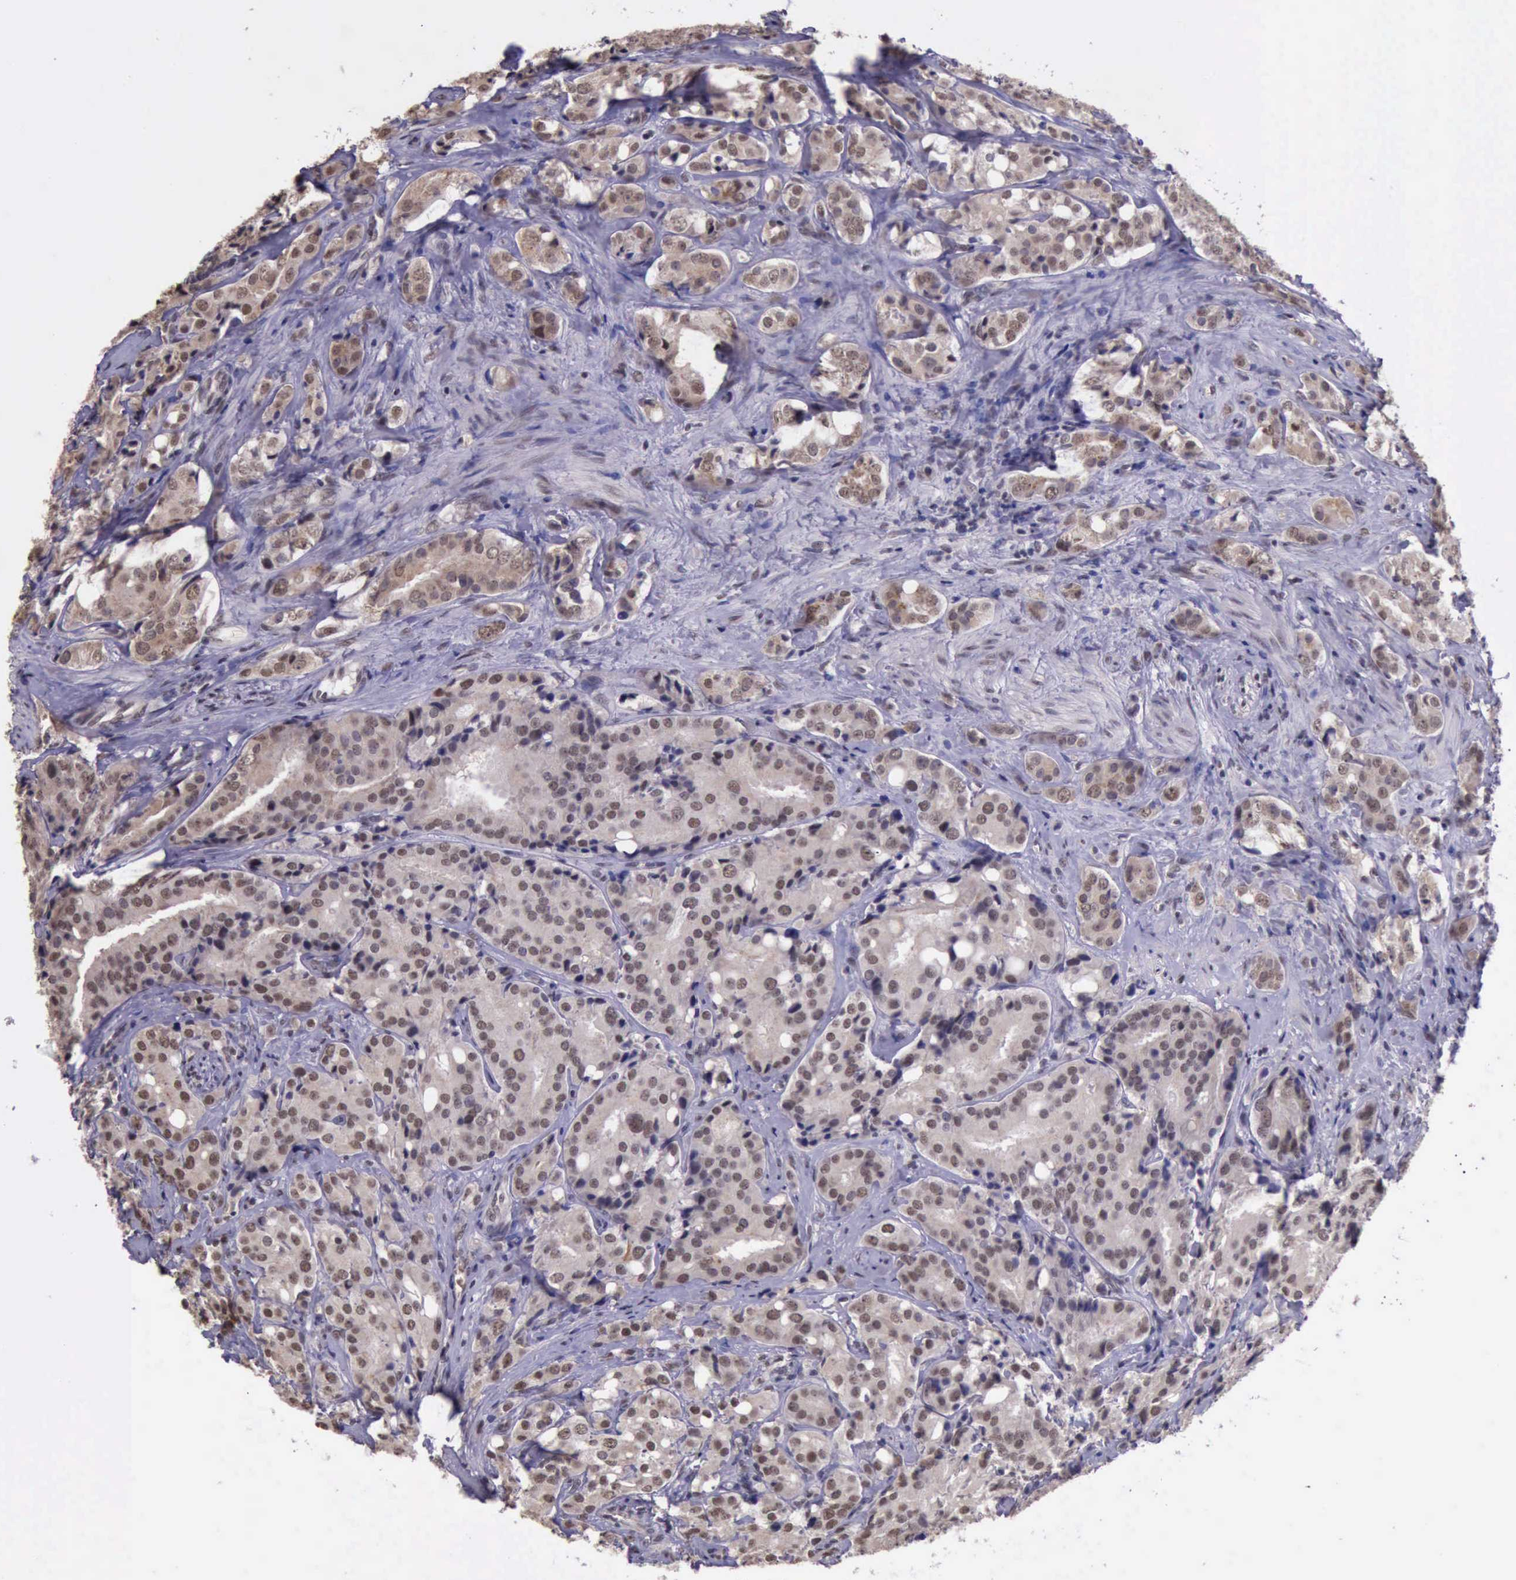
{"staining": {"intensity": "weak", "quantity": ">75%", "location": "cytoplasmic/membranous,nuclear"}, "tissue": "prostate cancer", "cell_type": "Tumor cells", "image_type": "cancer", "snomed": [{"axis": "morphology", "description": "Adenocarcinoma, High grade"}, {"axis": "topography", "description": "Prostate"}], "caption": "Immunohistochemical staining of human adenocarcinoma (high-grade) (prostate) displays low levels of weak cytoplasmic/membranous and nuclear protein positivity in approximately >75% of tumor cells.", "gene": "PRPF39", "patient": {"sex": "male", "age": 68}}